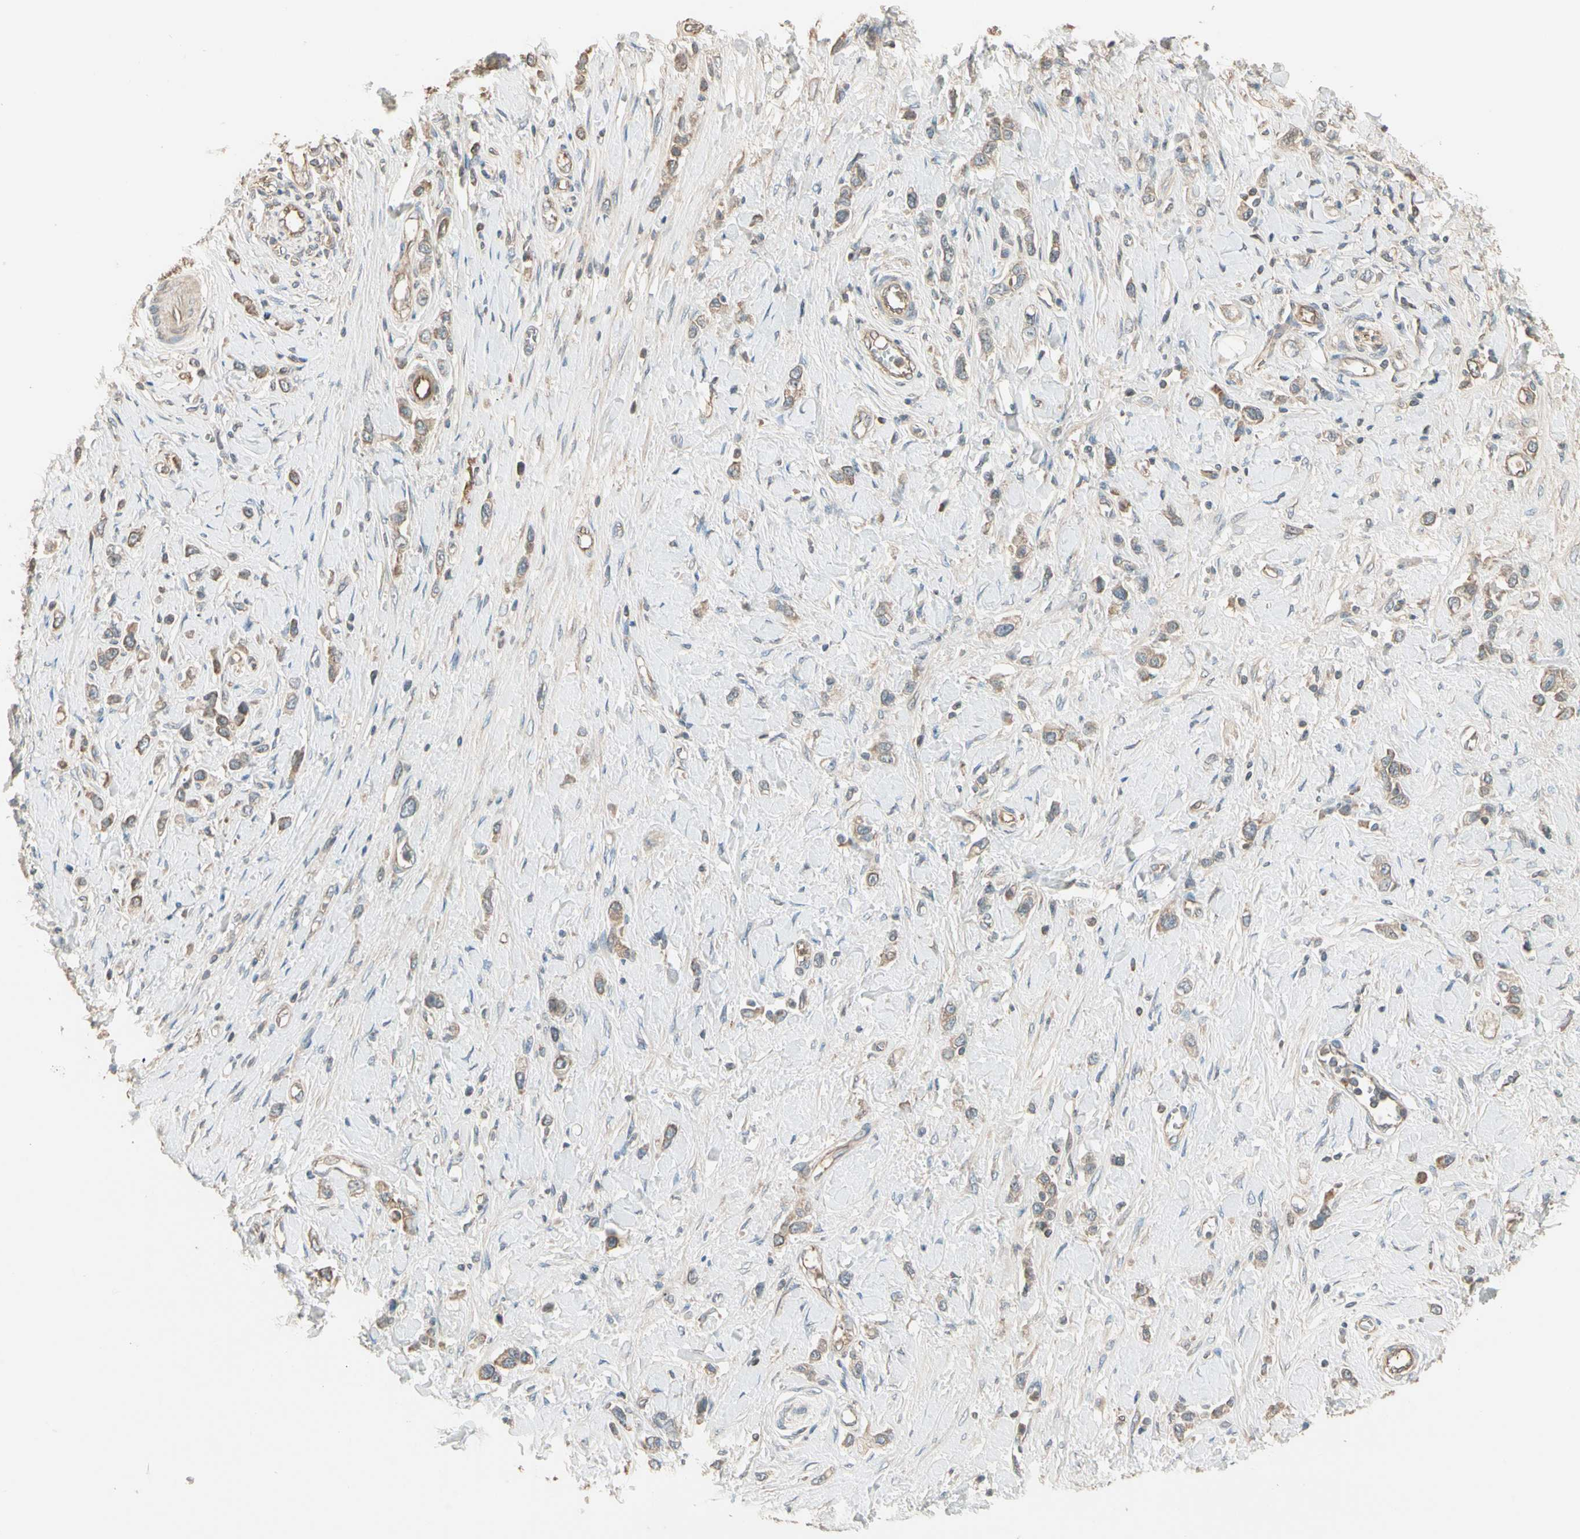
{"staining": {"intensity": "weak", "quantity": ">75%", "location": "cytoplasmic/membranous"}, "tissue": "stomach cancer", "cell_type": "Tumor cells", "image_type": "cancer", "snomed": [{"axis": "morphology", "description": "Normal tissue, NOS"}, {"axis": "morphology", "description": "Adenocarcinoma, NOS"}, {"axis": "topography", "description": "Stomach, upper"}, {"axis": "topography", "description": "Stomach"}], "caption": "A high-resolution image shows IHC staining of stomach adenocarcinoma, which displays weak cytoplasmic/membranous staining in approximately >75% of tumor cells.", "gene": "TNFRSF21", "patient": {"sex": "female", "age": 65}}